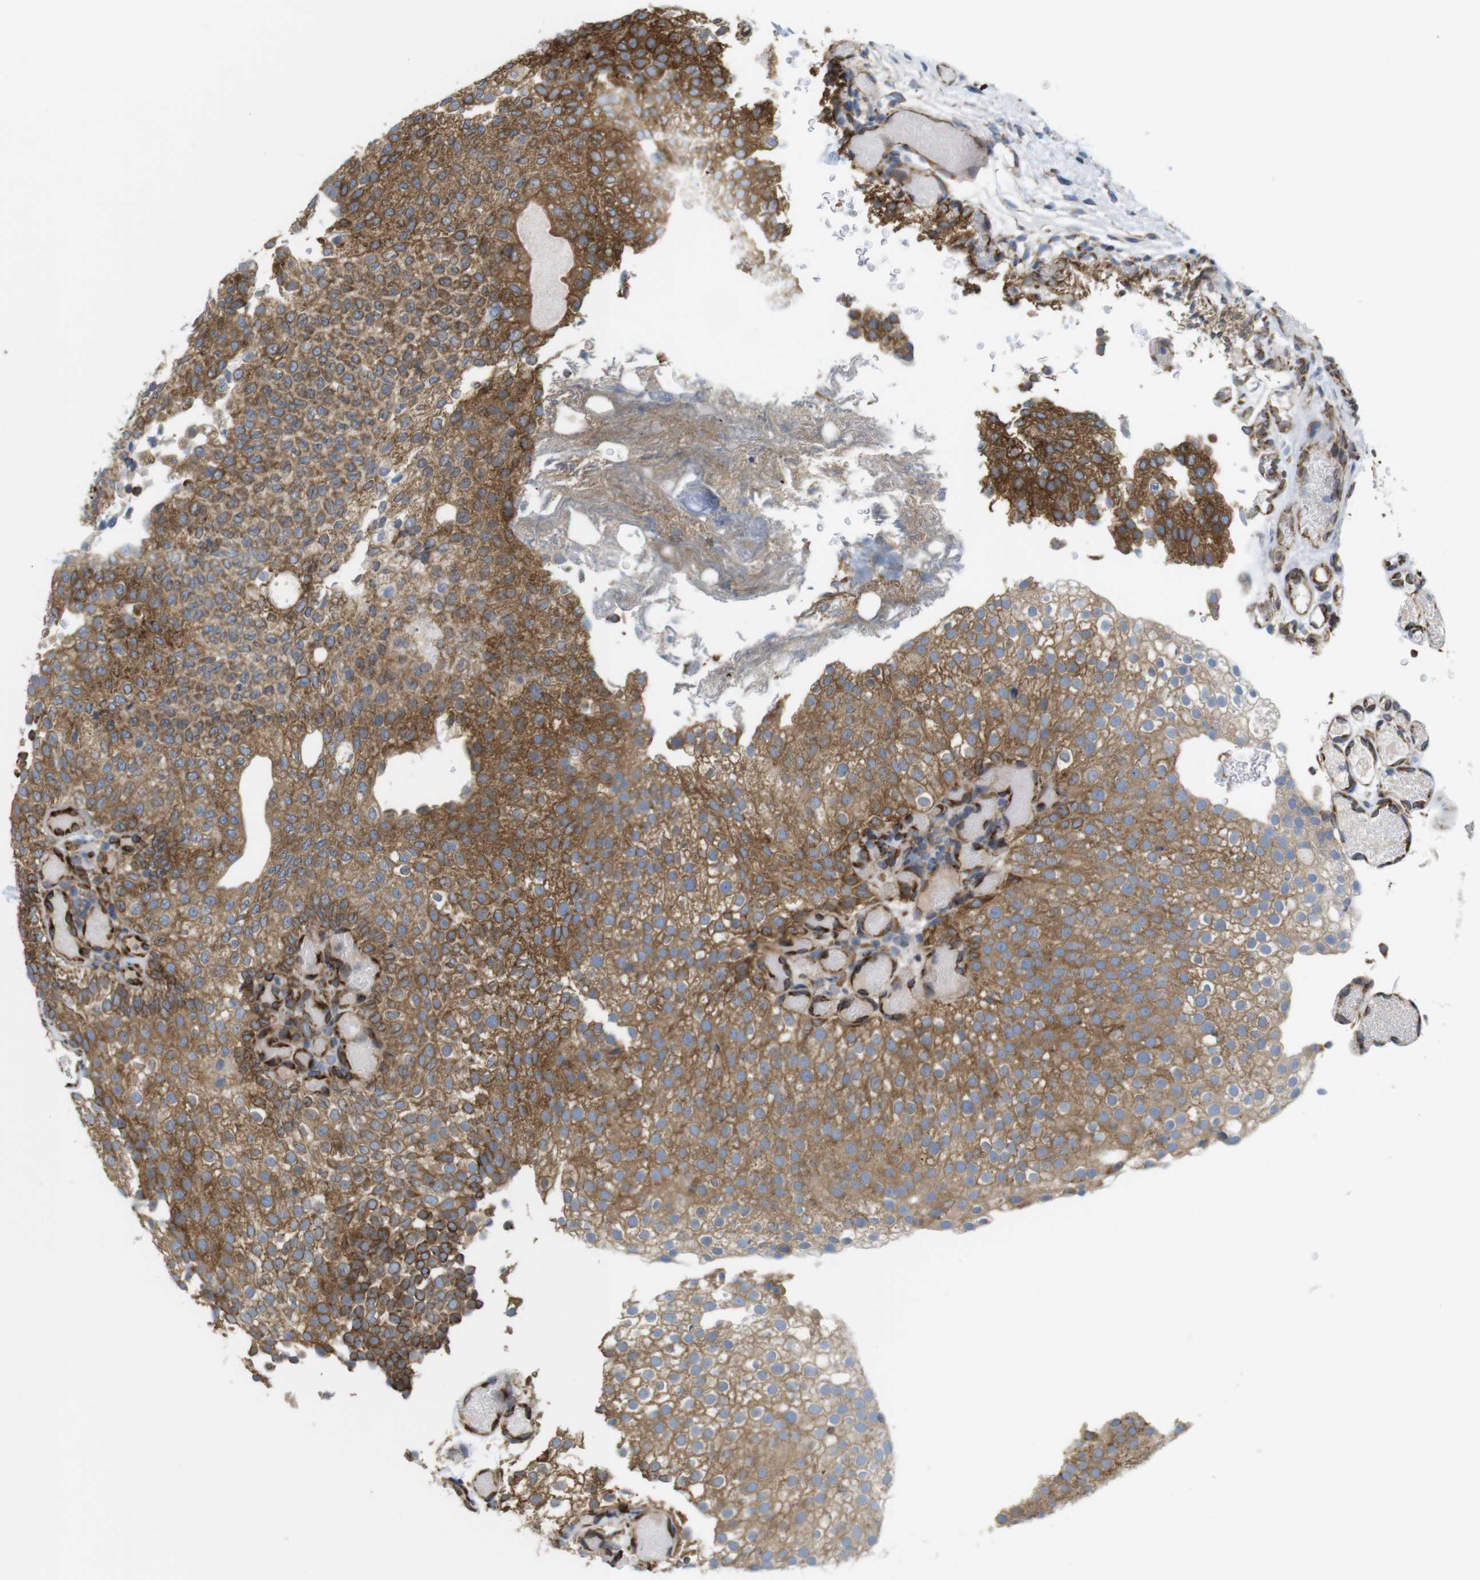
{"staining": {"intensity": "moderate", "quantity": ">75%", "location": "cytoplasmic/membranous"}, "tissue": "urothelial cancer", "cell_type": "Tumor cells", "image_type": "cancer", "snomed": [{"axis": "morphology", "description": "Urothelial carcinoma, Low grade"}, {"axis": "topography", "description": "Urinary bladder"}], "caption": "Immunohistochemical staining of low-grade urothelial carcinoma shows medium levels of moderate cytoplasmic/membranous protein positivity in approximately >75% of tumor cells.", "gene": "PCNX2", "patient": {"sex": "male", "age": 78}}